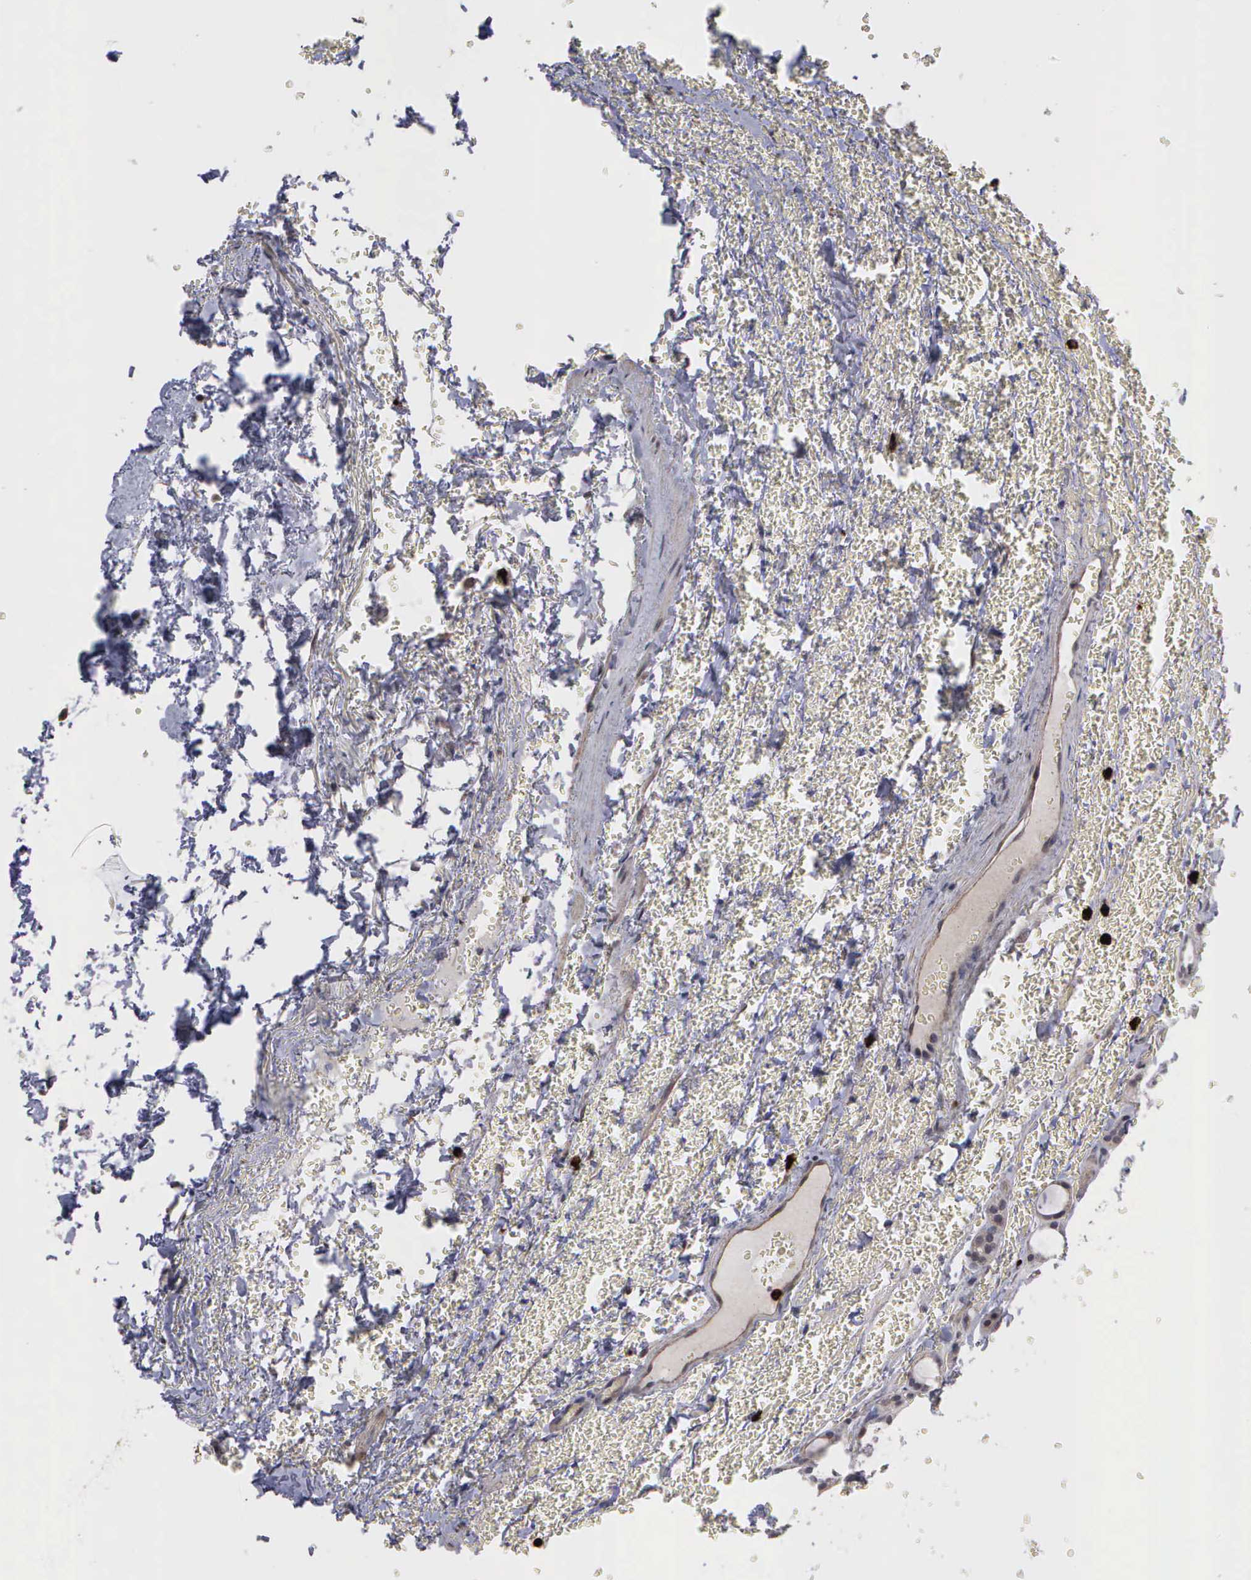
{"staining": {"intensity": "negative", "quantity": "none", "location": "none"}, "tissue": "thyroid cancer", "cell_type": "Tumor cells", "image_type": "cancer", "snomed": [{"axis": "morphology", "description": "Follicular adenoma carcinoma, NOS"}, {"axis": "topography", "description": "Thyroid gland"}], "caption": "Thyroid follicular adenoma carcinoma stained for a protein using IHC demonstrates no staining tumor cells.", "gene": "MMP9", "patient": {"sex": "female", "age": 71}}